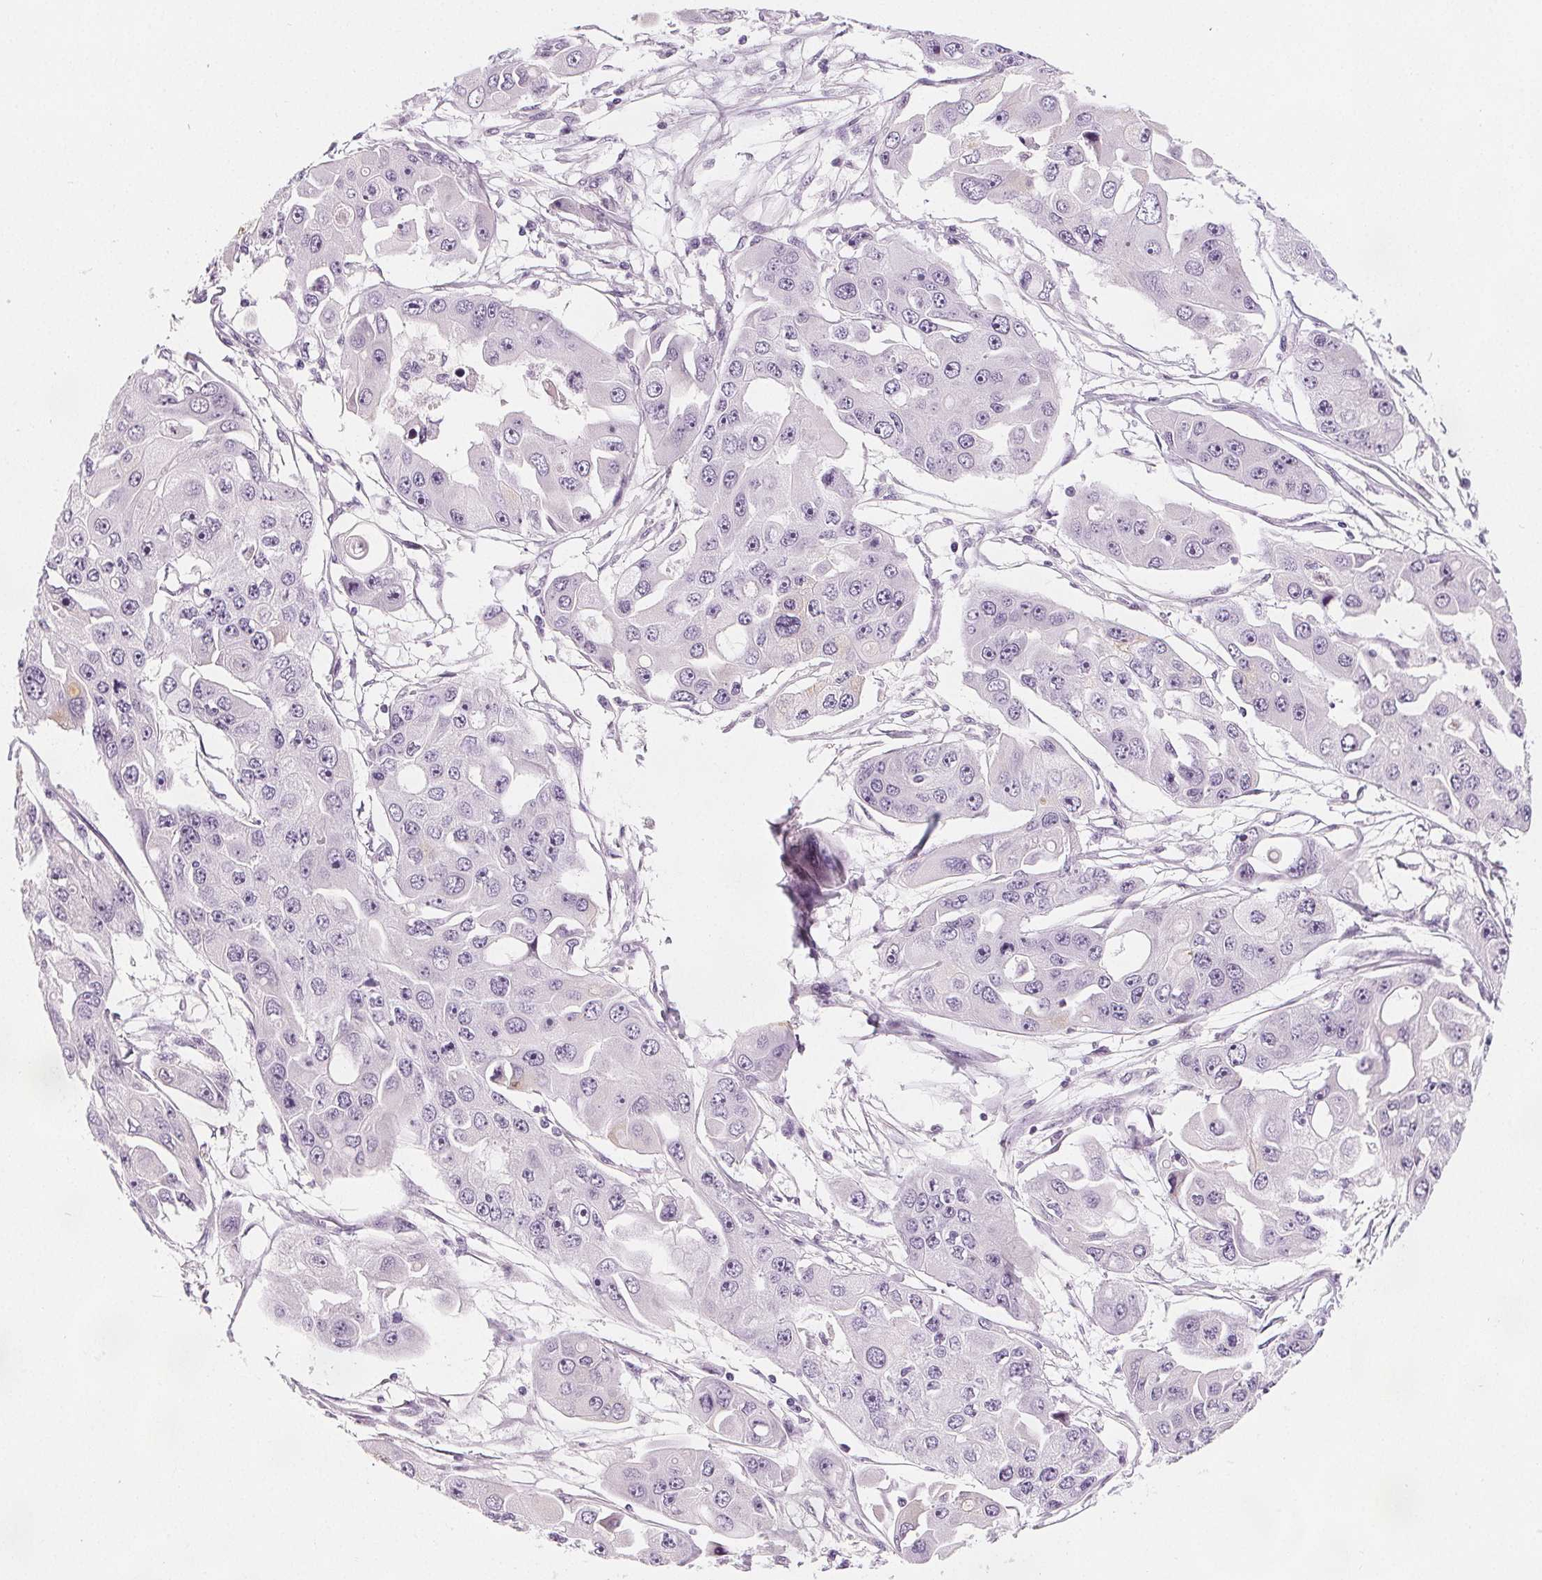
{"staining": {"intensity": "negative", "quantity": "none", "location": "none"}, "tissue": "ovarian cancer", "cell_type": "Tumor cells", "image_type": "cancer", "snomed": [{"axis": "morphology", "description": "Cystadenocarcinoma, serous, NOS"}, {"axis": "topography", "description": "Ovary"}], "caption": "Tumor cells show no significant protein expression in ovarian serous cystadenocarcinoma. (Stains: DAB (3,3'-diaminobenzidine) IHC with hematoxylin counter stain, Microscopy: brightfield microscopy at high magnification).", "gene": "SLC5A12", "patient": {"sex": "female", "age": 56}}